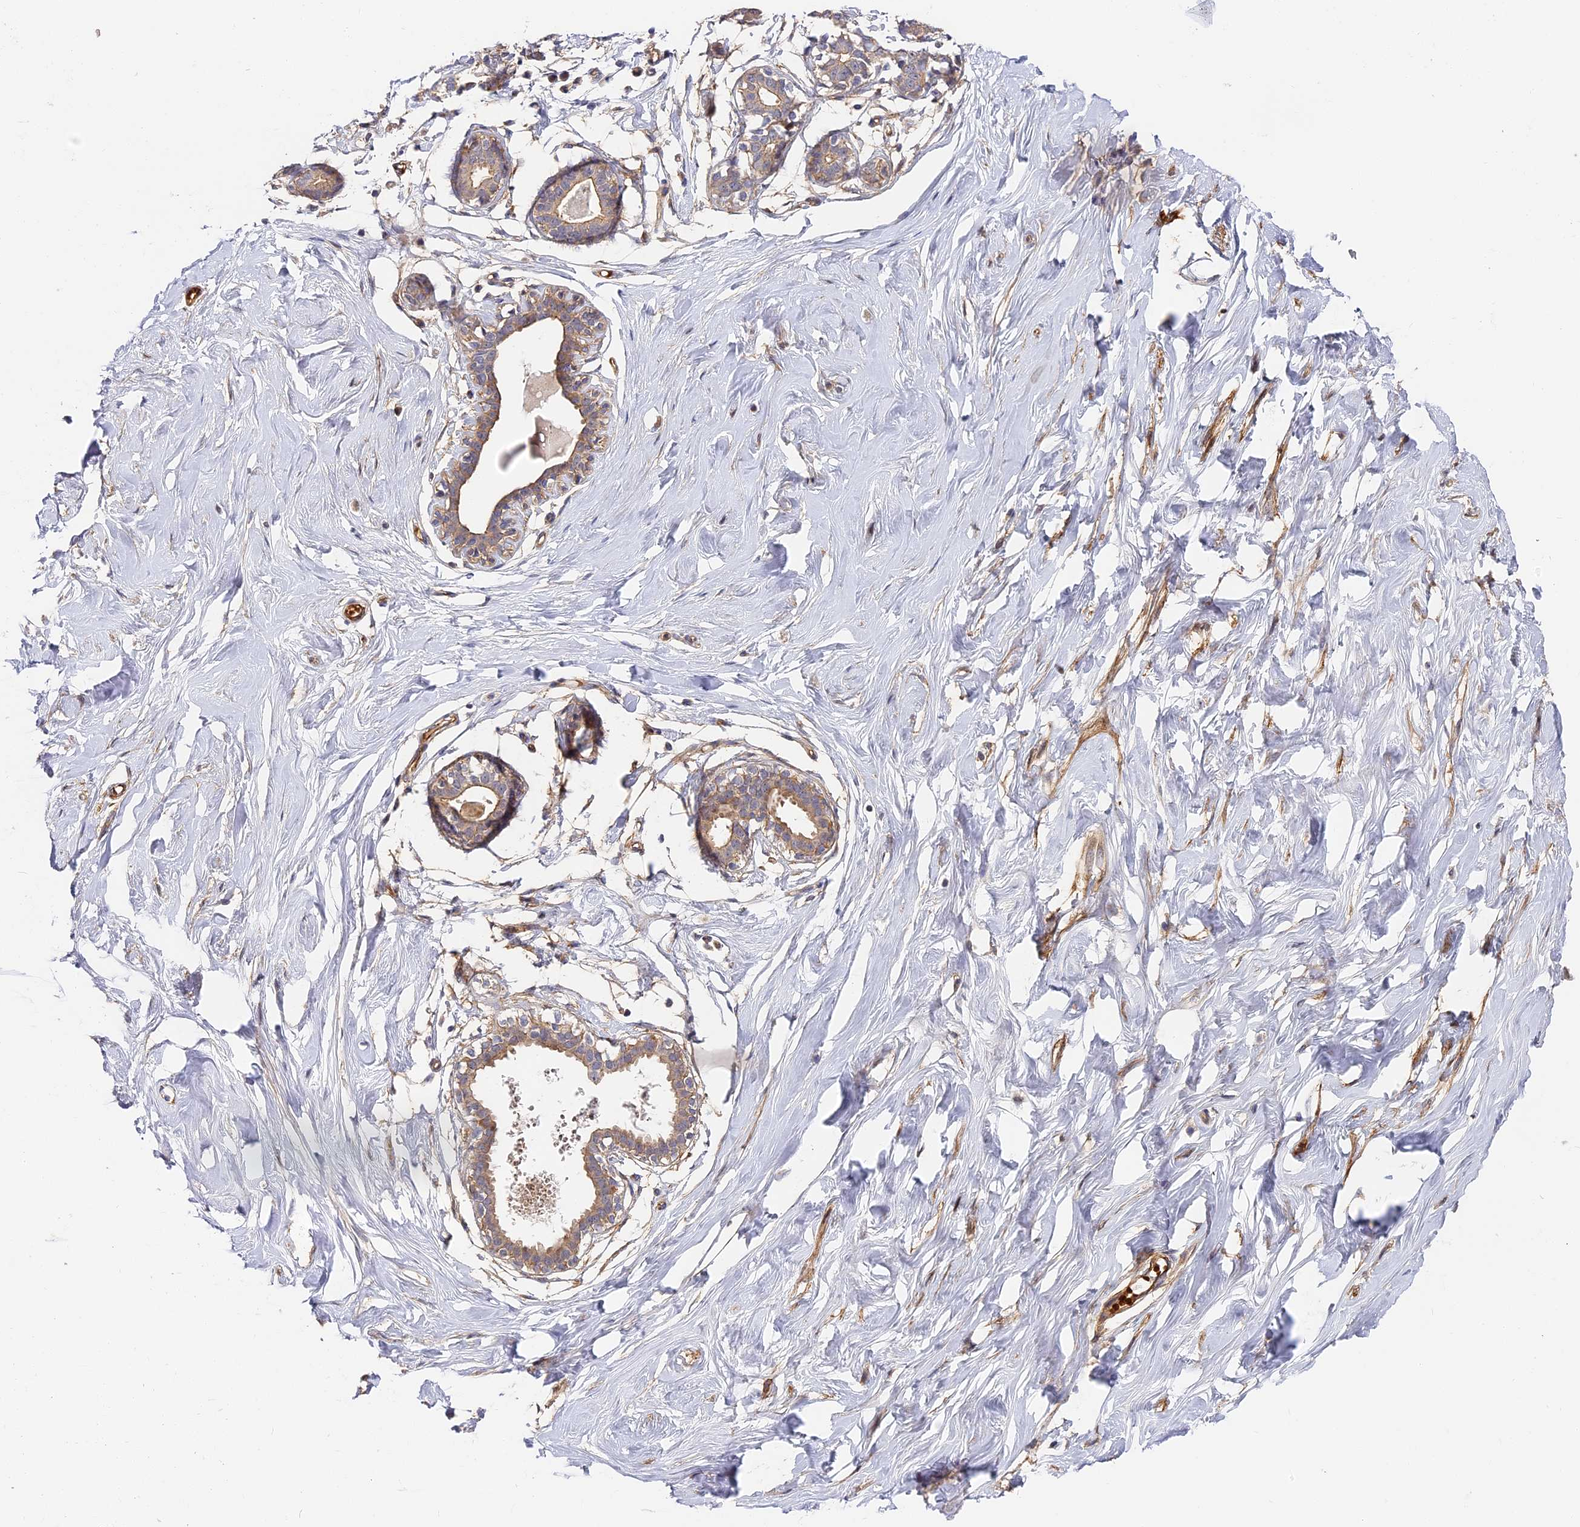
{"staining": {"intensity": "weak", "quantity": "<25%", "location": "cytoplasmic/membranous"}, "tissue": "breast", "cell_type": "Adipocytes", "image_type": "normal", "snomed": [{"axis": "morphology", "description": "Normal tissue, NOS"}, {"axis": "morphology", "description": "Adenoma, NOS"}, {"axis": "topography", "description": "Breast"}], "caption": "Histopathology image shows no significant protein staining in adipocytes of normal breast.", "gene": "MISP3", "patient": {"sex": "female", "age": 23}}